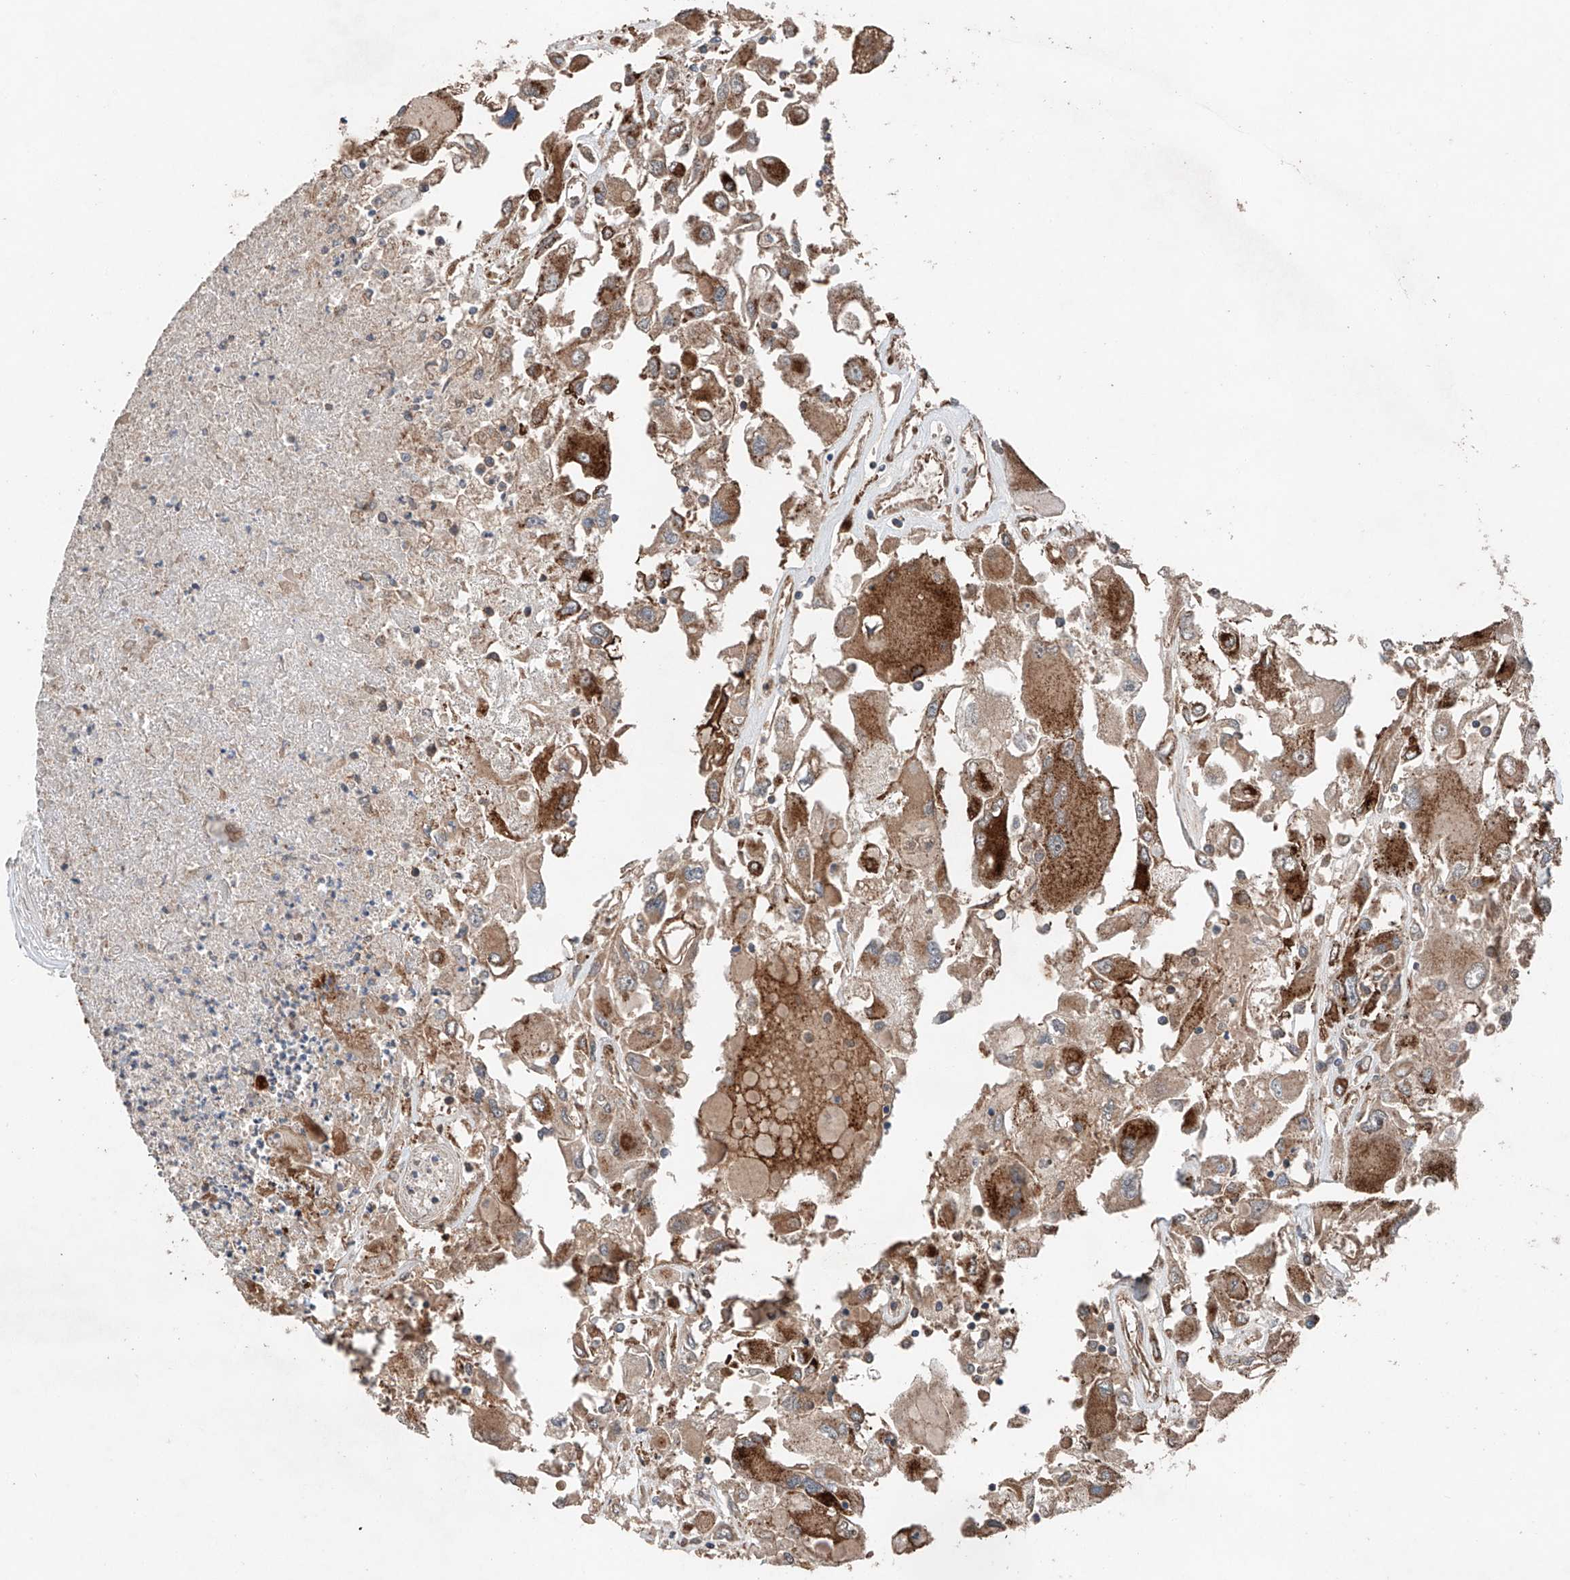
{"staining": {"intensity": "moderate", "quantity": ">75%", "location": "cytoplasmic/membranous"}, "tissue": "renal cancer", "cell_type": "Tumor cells", "image_type": "cancer", "snomed": [{"axis": "morphology", "description": "Adenocarcinoma, NOS"}, {"axis": "topography", "description": "Kidney"}], "caption": "Moderate cytoplasmic/membranous staining is present in approximately >75% of tumor cells in renal cancer.", "gene": "AP4B1", "patient": {"sex": "female", "age": 52}}